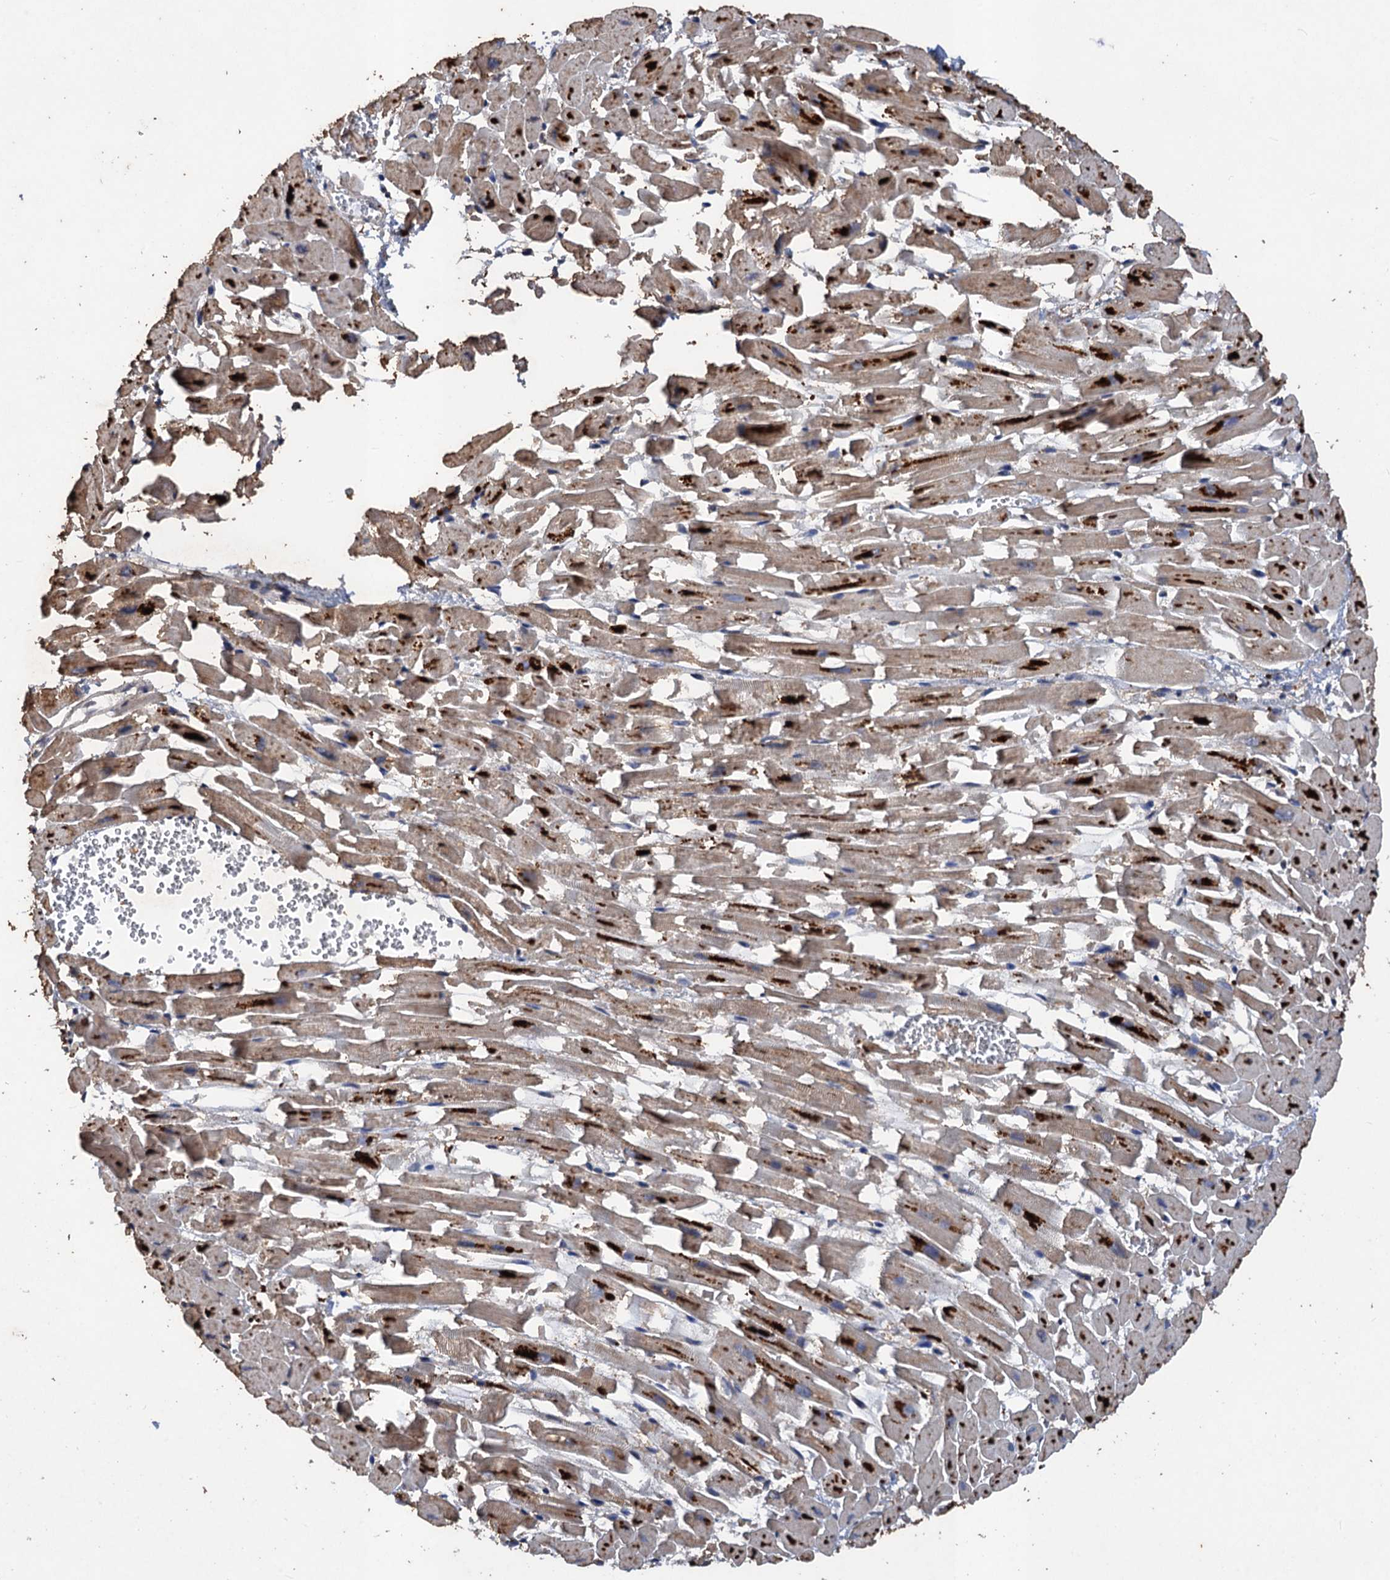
{"staining": {"intensity": "weak", "quantity": "25%-75%", "location": "cytoplasmic/membranous"}, "tissue": "heart muscle", "cell_type": "Cardiomyocytes", "image_type": "normal", "snomed": [{"axis": "morphology", "description": "Normal tissue, NOS"}, {"axis": "topography", "description": "Heart"}], "caption": "Cardiomyocytes display low levels of weak cytoplasmic/membranous positivity in approximately 25%-75% of cells in benign human heart muscle.", "gene": "SCUBE3", "patient": {"sex": "female", "age": 64}}